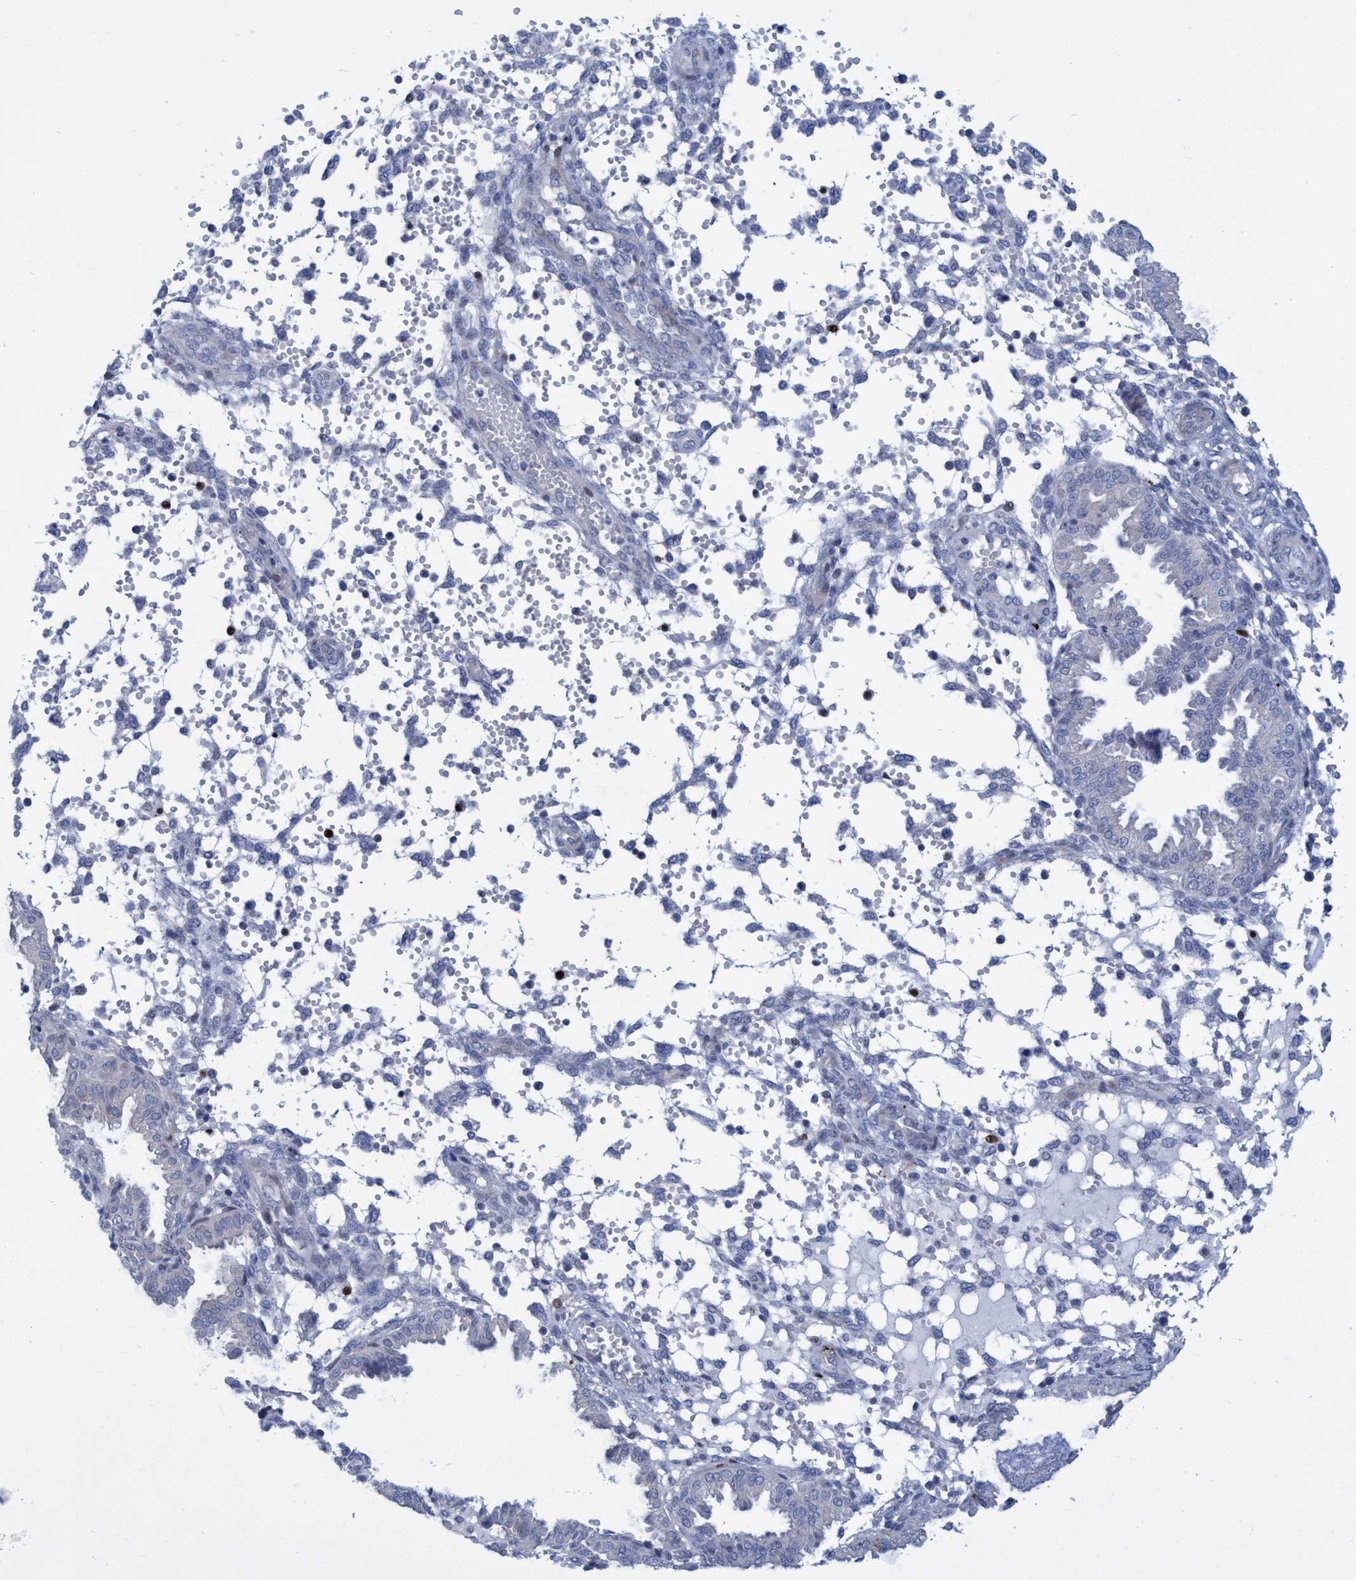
{"staining": {"intensity": "weak", "quantity": "25%-75%", "location": "nuclear"}, "tissue": "endometrium", "cell_type": "Cells in endometrial stroma", "image_type": "normal", "snomed": [{"axis": "morphology", "description": "Normal tissue, NOS"}, {"axis": "topography", "description": "Endometrium"}], "caption": "This is a photomicrograph of immunohistochemistry staining of unremarkable endometrium, which shows weak staining in the nuclear of cells in endometrial stroma.", "gene": "R3HCC1", "patient": {"sex": "female", "age": 33}}